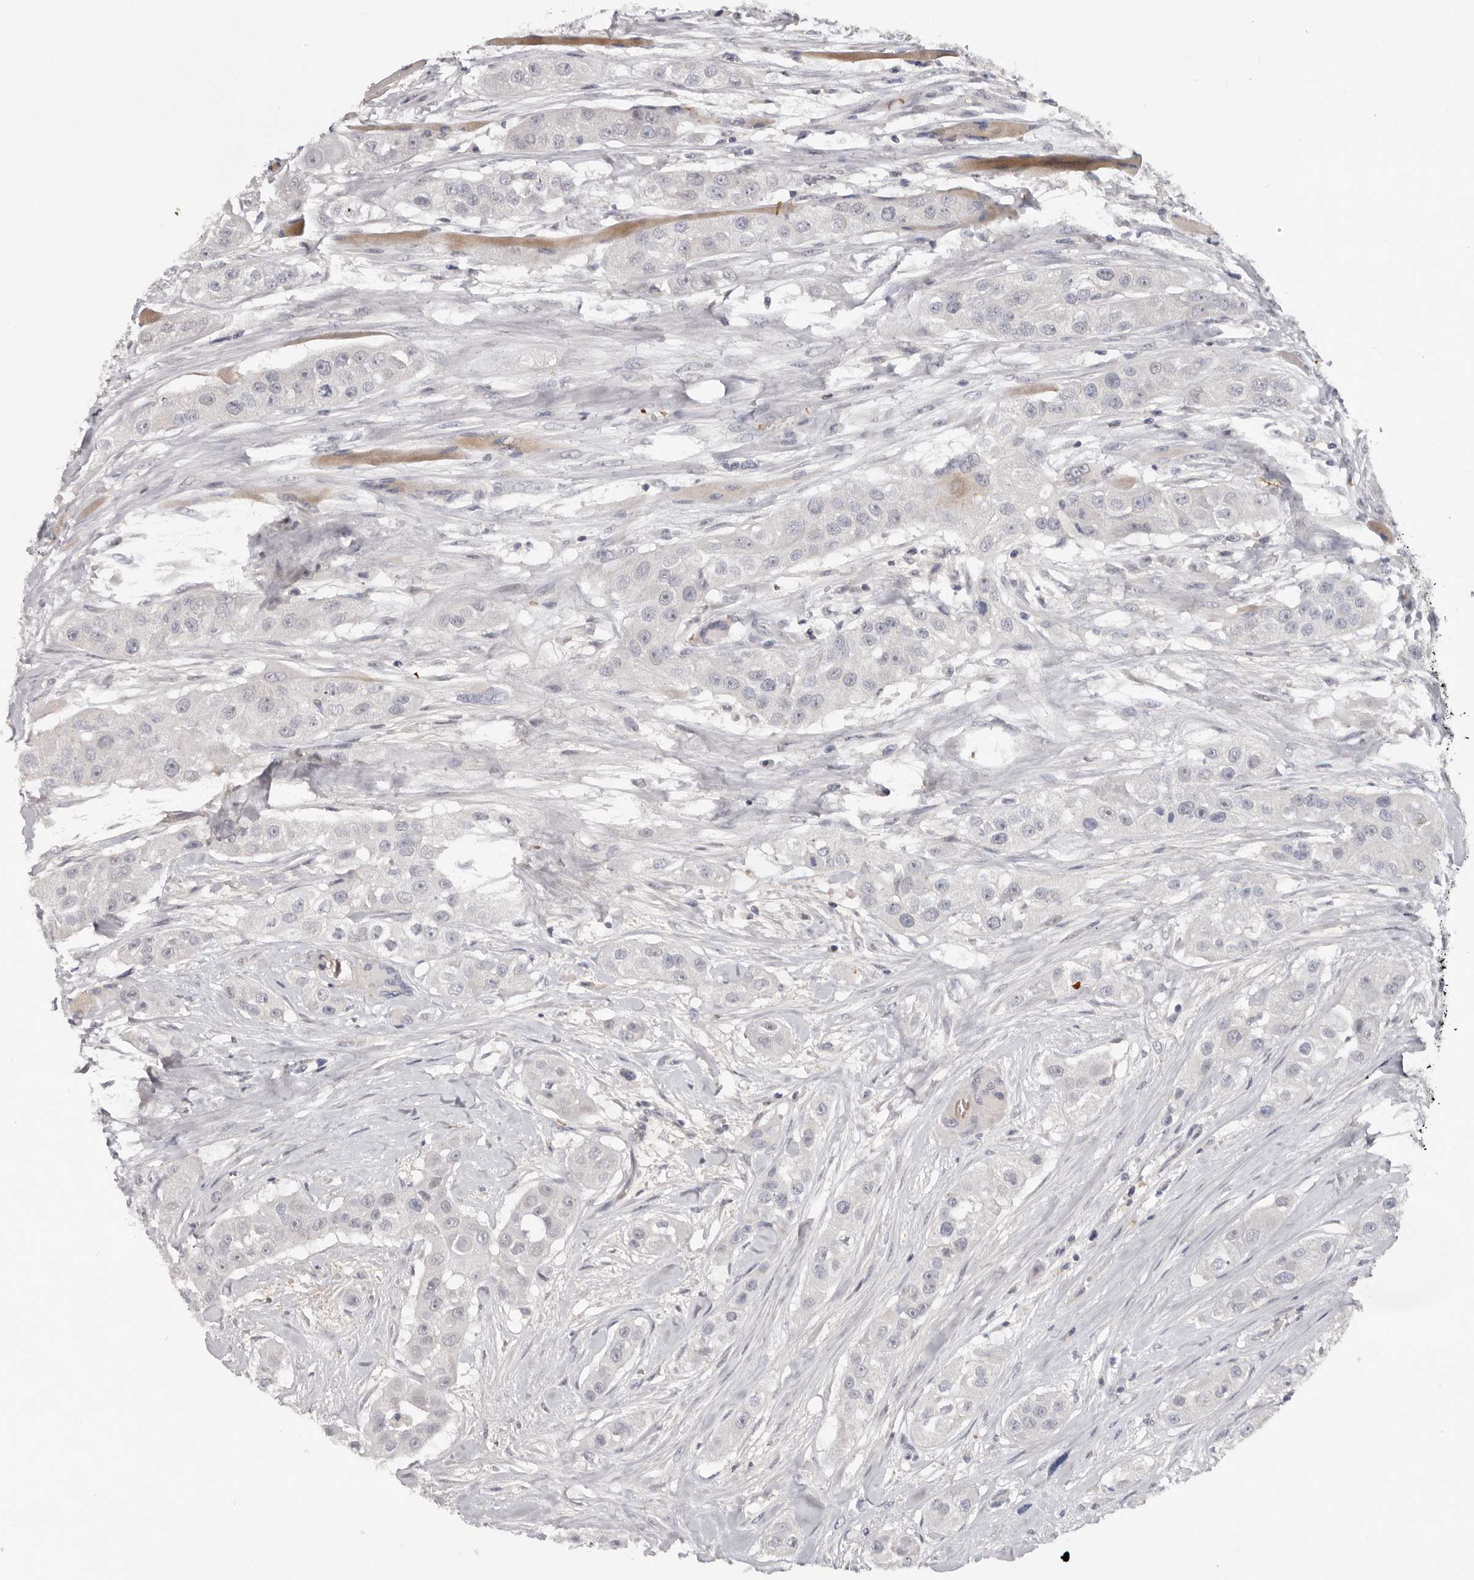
{"staining": {"intensity": "negative", "quantity": "none", "location": "none"}, "tissue": "head and neck cancer", "cell_type": "Tumor cells", "image_type": "cancer", "snomed": [{"axis": "morphology", "description": "Normal tissue, NOS"}, {"axis": "morphology", "description": "Squamous cell carcinoma, NOS"}, {"axis": "topography", "description": "Skeletal muscle"}, {"axis": "topography", "description": "Head-Neck"}], "caption": "Histopathology image shows no protein expression in tumor cells of squamous cell carcinoma (head and neck) tissue.", "gene": "TNR", "patient": {"sex": "male", "age": 51}}